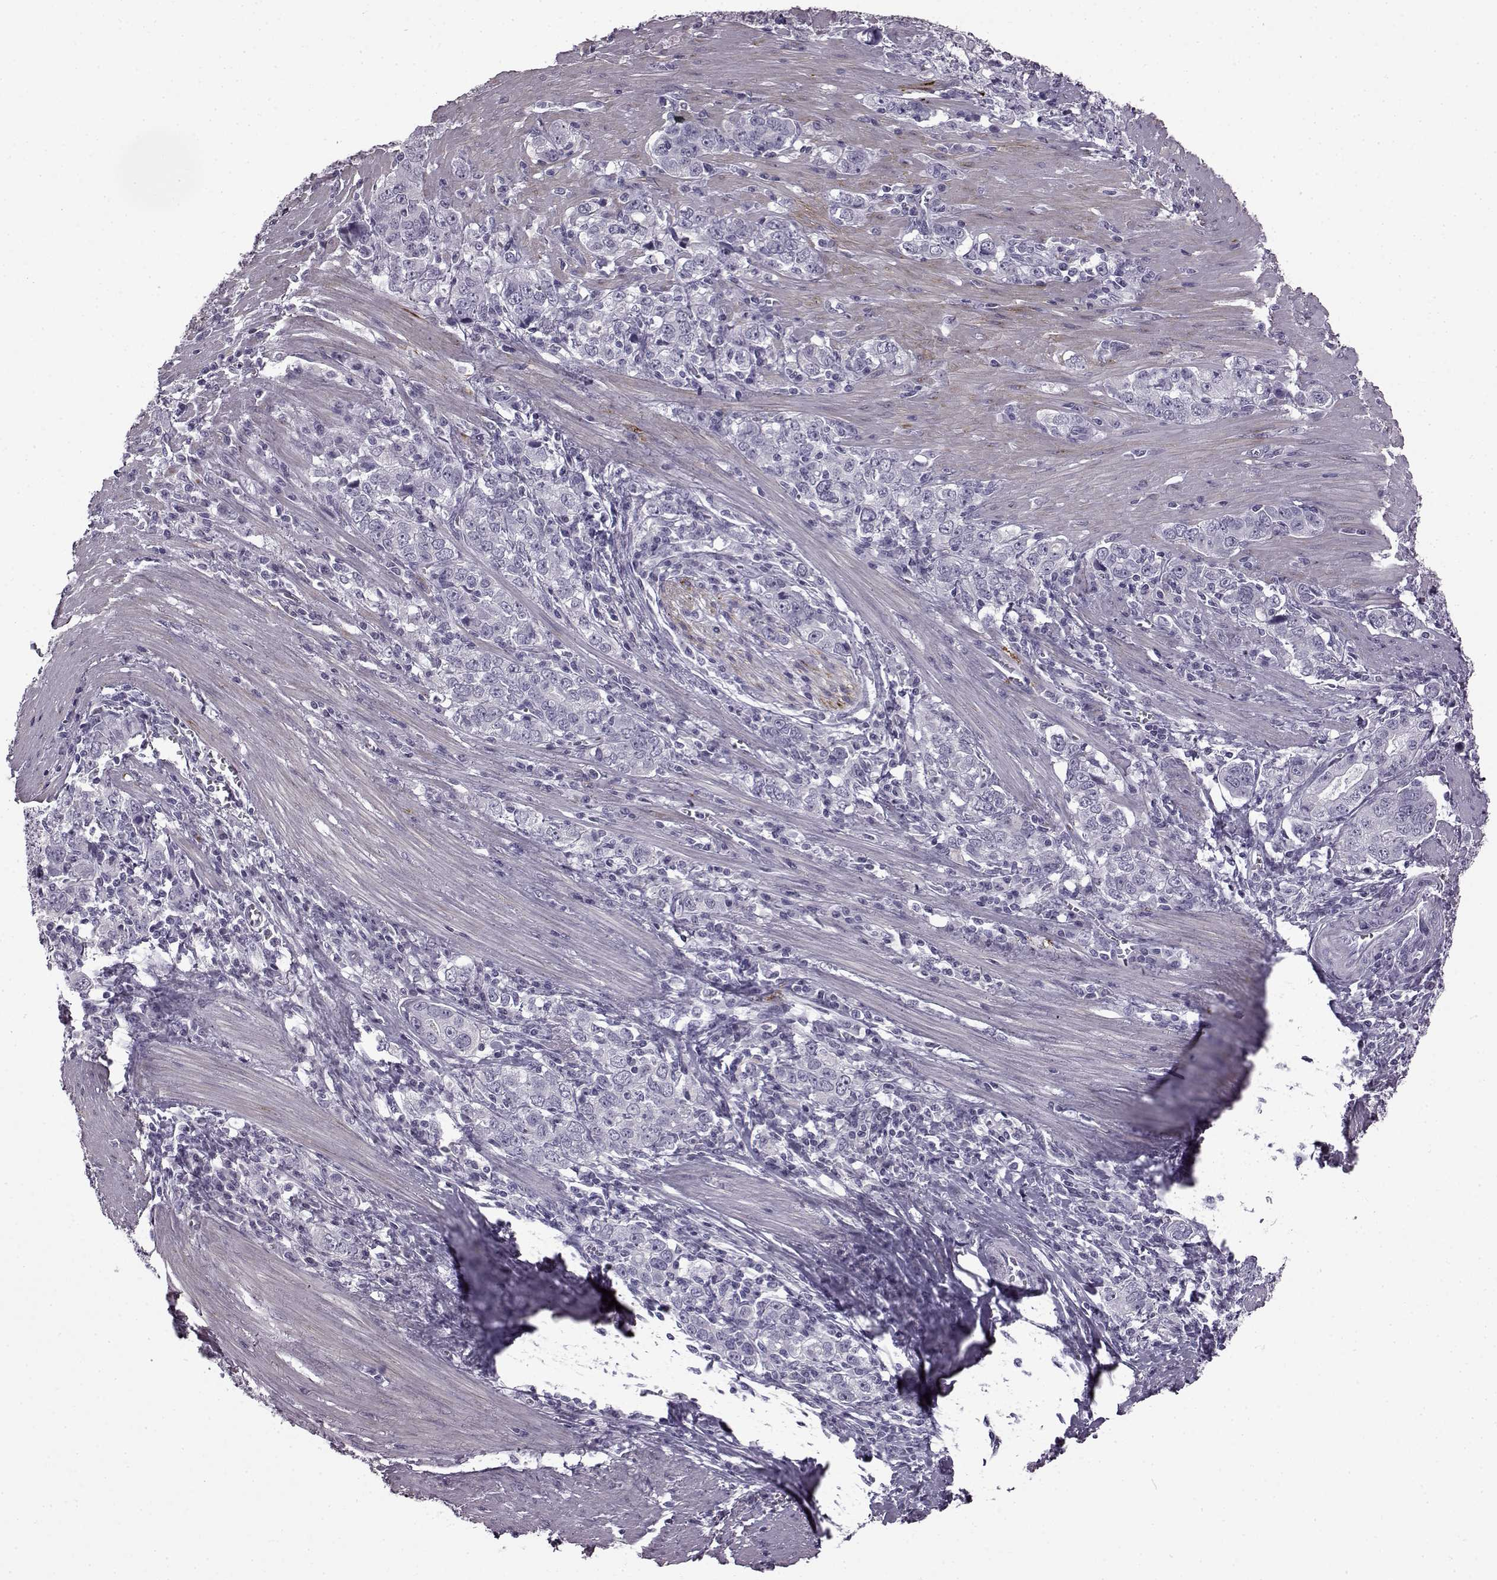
{"staining": {"intensity": "negative", "quantity": "none", "location": "none"}, "tissue": "stomach cancer", "cell_type": "Tumor cells", "image_type": "cancer", "snomed": [{"axis": "morphology", "description": "Adenocarcinoma, NOS"}, {"axis": "topography", "description": "Stomach, lower"}], "caption": "Stomach cancer was stained to show a protein in brown. There is no significant positivity in tumor cells. (Stains: DAB immunohistochemistry with hematoxylin counter stain, Microscopy: brightfield microscopy at high magnification).", "gene": "SLC28A2", "patient": {"sex": "female", "age": 72}}